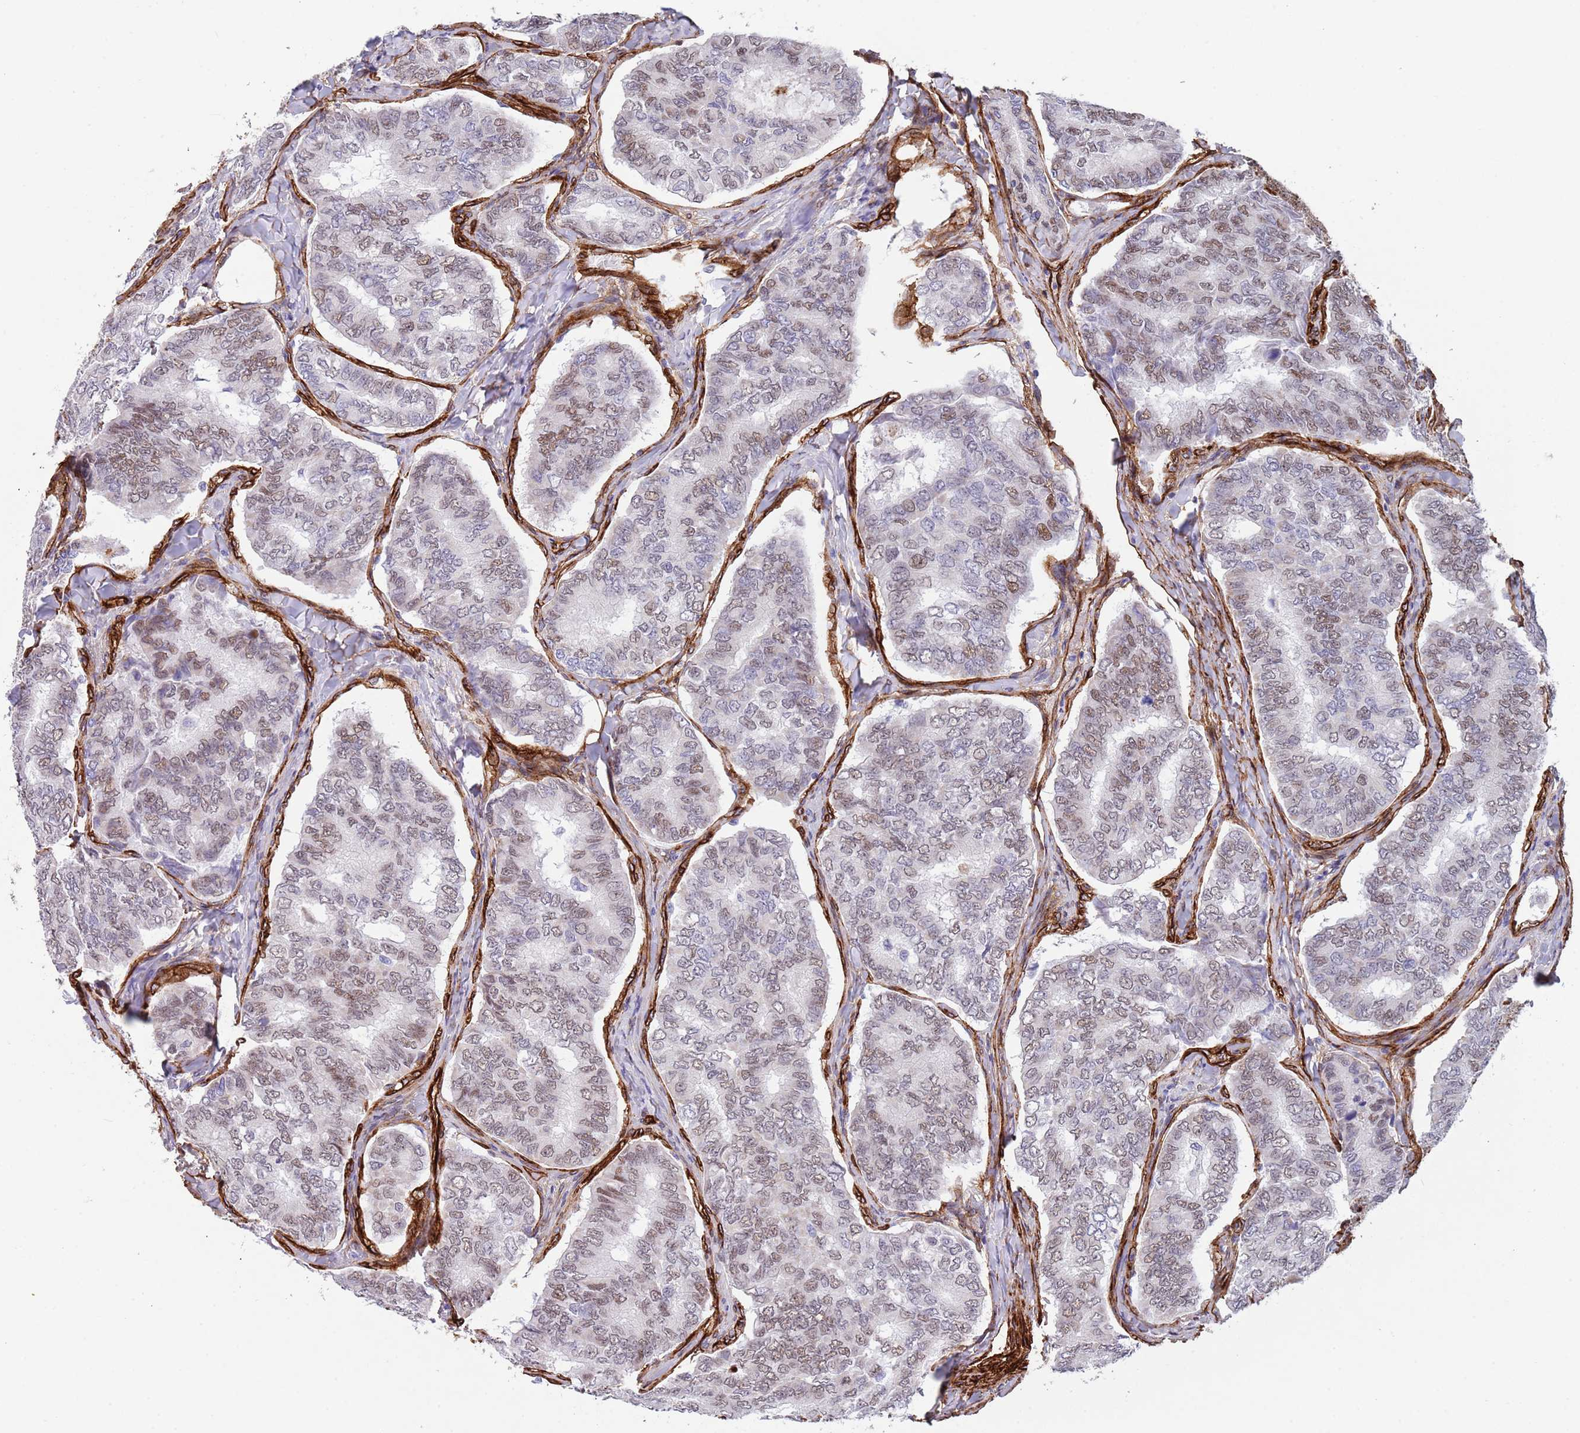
{"staining": {"intensity": "weak", "quantity": ">75%", "location": "nuclear"}, "tissue": "thyroid cancer", "cell_type": "Tumor cells", "image_type": "cancer", "snomed": [{"axis": "morphology", "description": "Papillary adenocarcinoma, NOS"}, {"axis": "topography", "description": "Thyroid gland"}], "caption": "An IHC histopathology image of neoplastic tissue is shown. Protein staining in brown highlights weak nuclear positivity in thyroid cancer within tumor cells. The staining was performed using DAB (3,3'-diaminobenzidine) to visualize the protein expression in brown, while the nuclei were stained in blue with hematoxylin (Magnification: 20x).", "gene": "CAV2", "patient": {"sex": "female", "age": 35}}